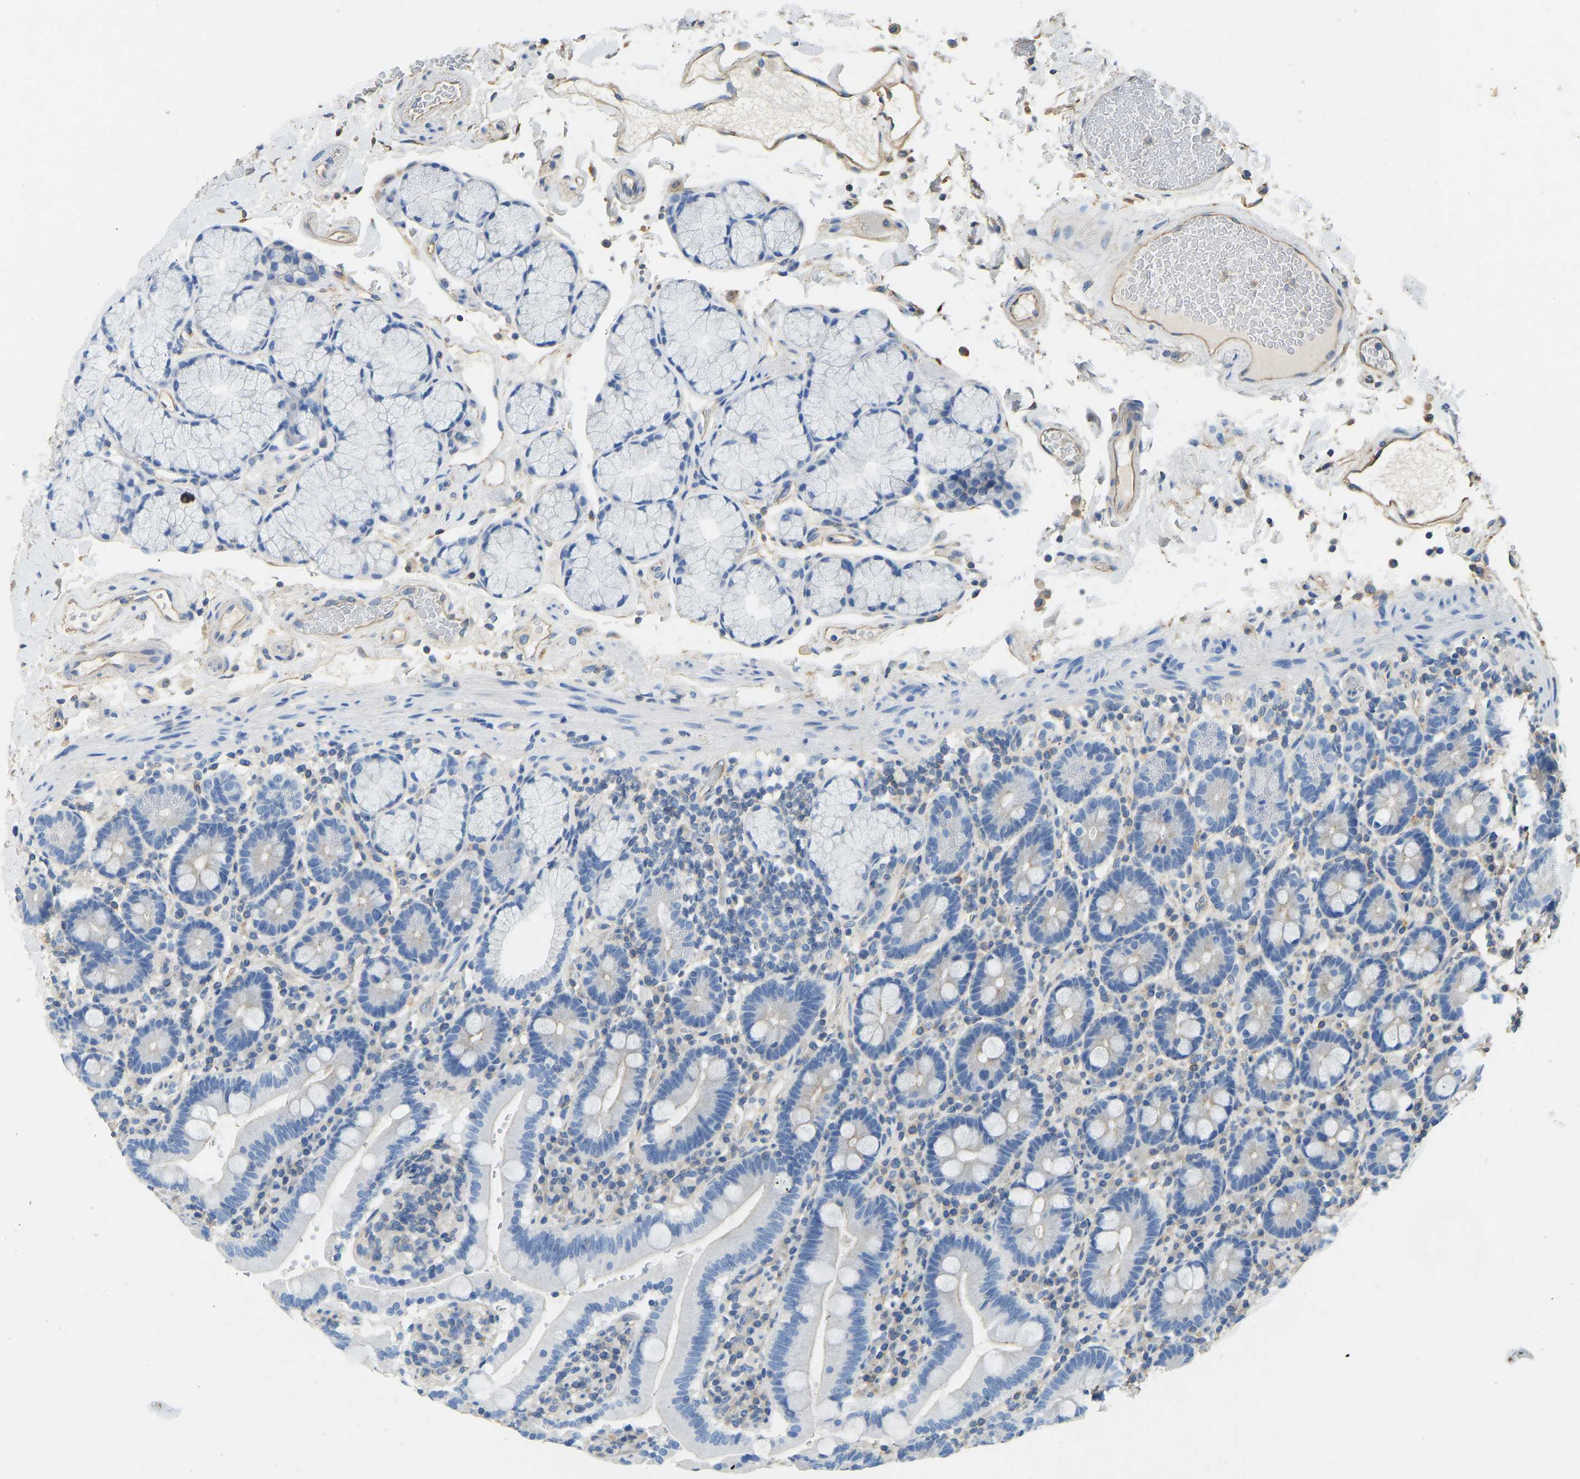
{"staining": {"intensity": "moderate", "quantity": "<25%", "location": "cytoplasmic/membranous"}, "tissue": "duodenum", "cell_type": "Glandular cells", "image_type": "normal", "snomed": [{"axis": "morphology", "description": "Normal tissue, NOS"}, {"axis": "topography", "description": "Small intestine, NOS"}], "caption": "The image displays staining of unremarkable duodenum, revealing moderate cytoplasmic/membranous protein expression (brown color) within glandular cells.", "gene": "TECTA", "patient": {"sex": "female", "age": 71}}